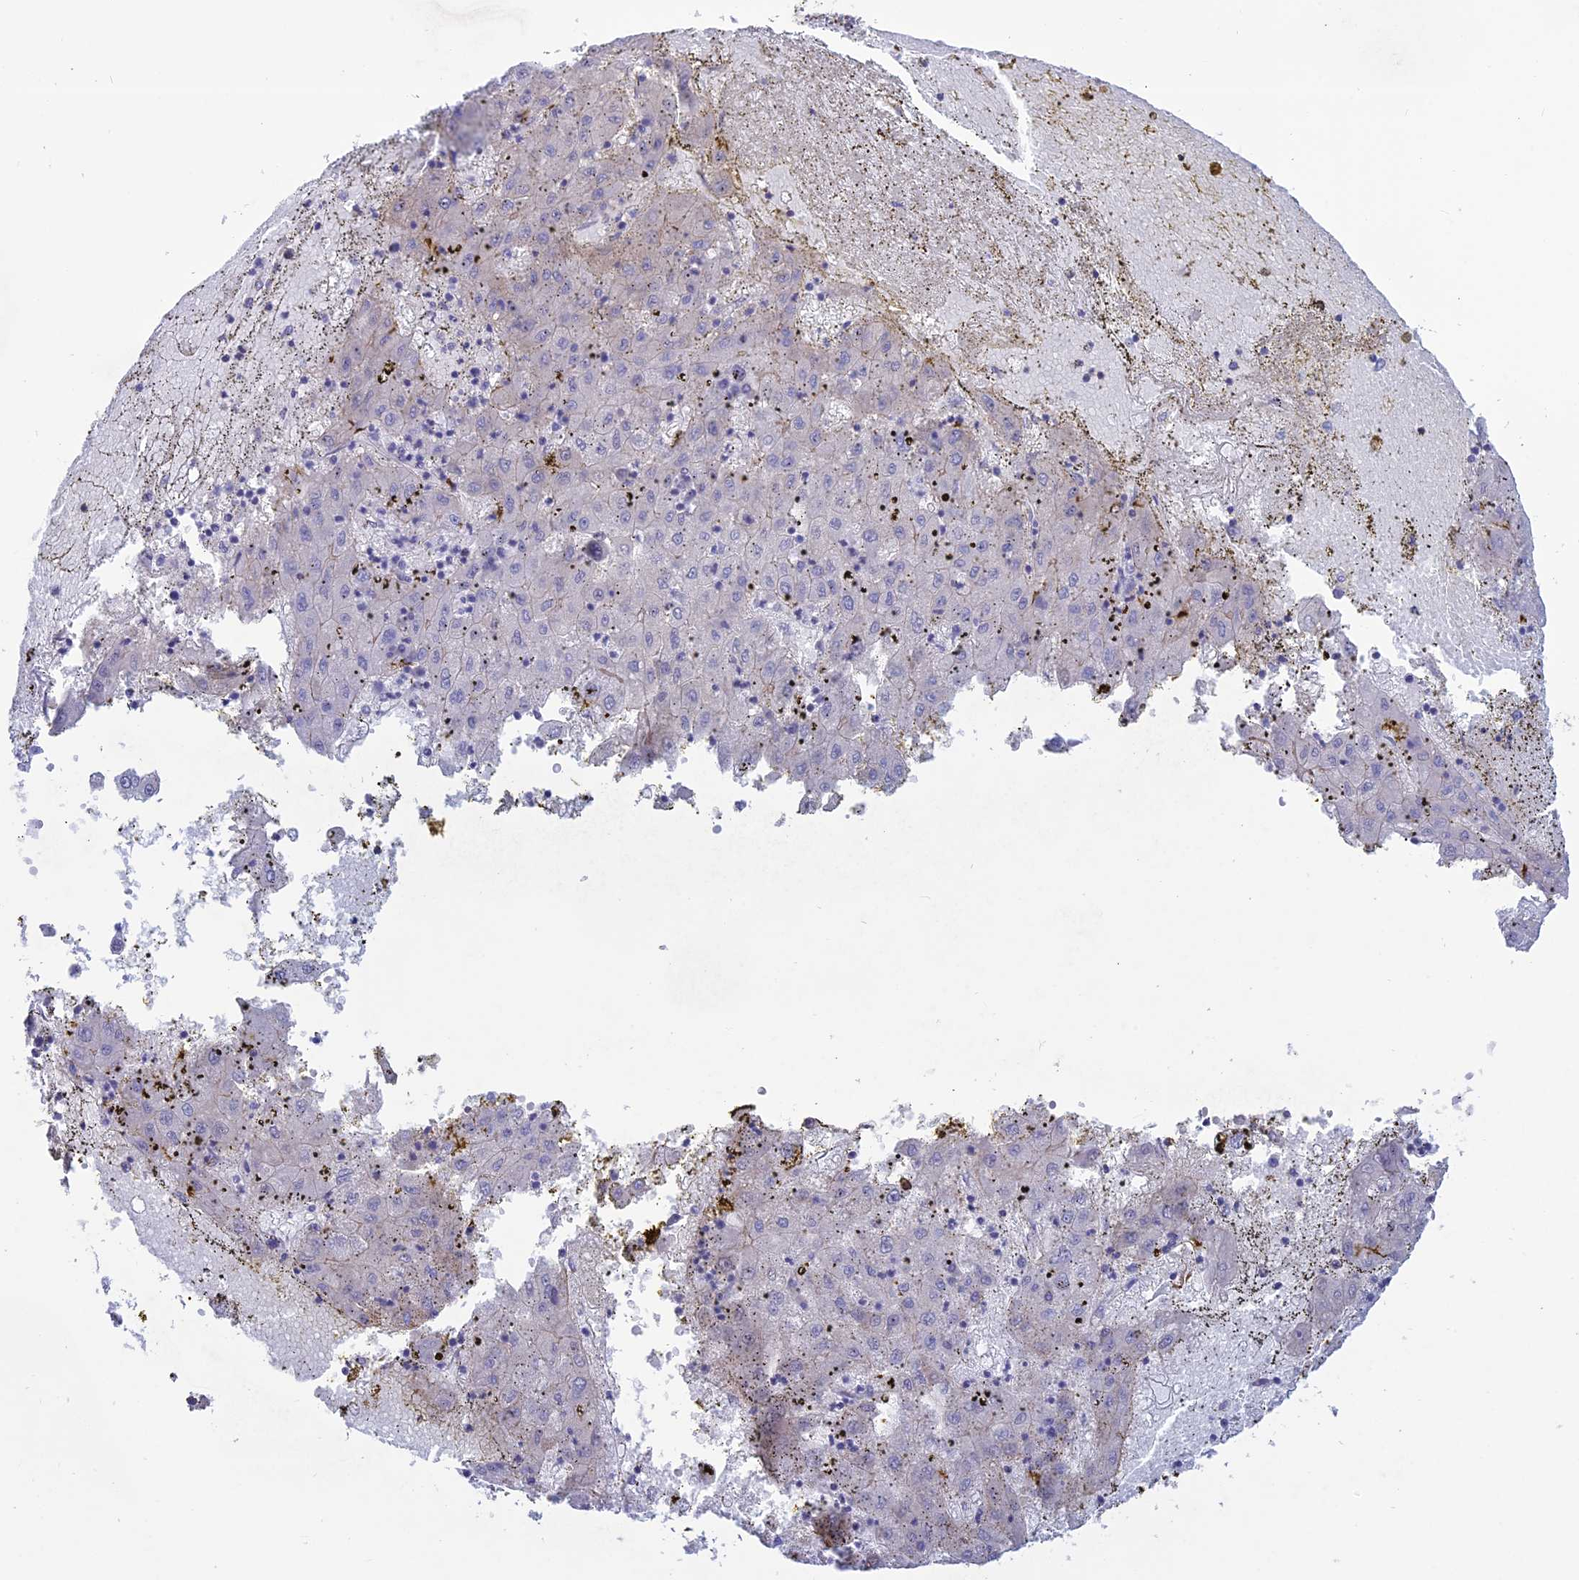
{"staining": {"intensity": "negative", "quantity": "none", "location": "none"}, "tissue": "liver cancer", "cell_type": "Tumor cells", "image_type": "cancer", "snomed": [{"axis": "morphology", "description": "Carcinoma, Hepatocellular, NOS"}, {"axis": "topography", "description": "Liver"}], "caption": "DAB (3,3'-diaminobenzidine) immunohistochemical staining of liver cancer shows no significant expression in tumor cells.", "gene": "MYO5B", "patient": {"sex": "male", "age": 72}}